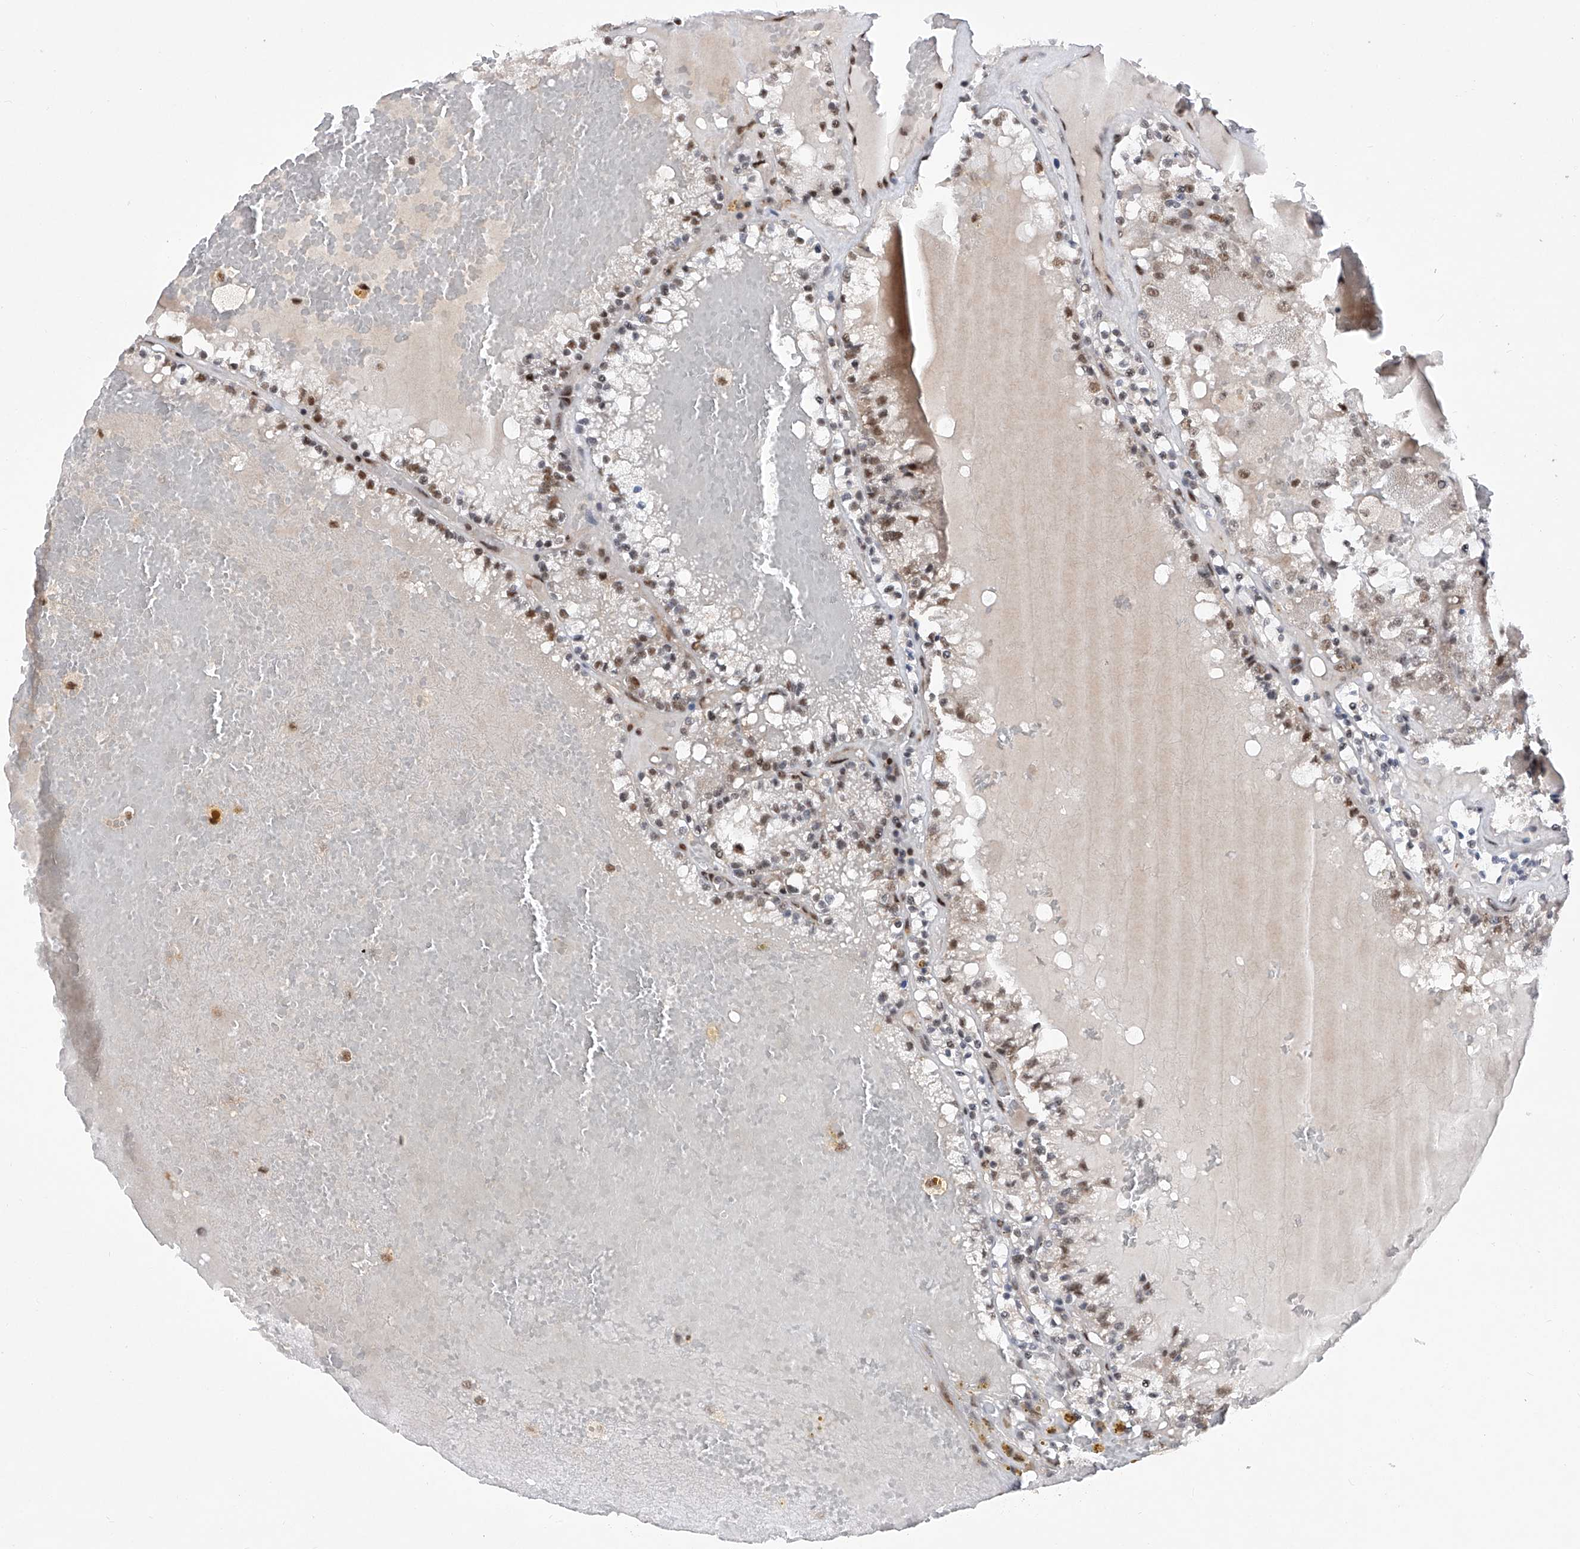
{"staining": {"intensity": "moderate", "quantity": "25%-75%", "location": "nuclear"}, "tissue": "renal cancer", "cell_type": "Tumor cells", "image_type": "cancer", "snomed": [{"axis": "morphology", "description": "Adenocarcinoma, NOS"}, {"axis": "topography", "description": "Kidney"}], "caption": "Immunohistochemical staining of human renal cancer reveals medium levels of moderate nuclear expression in approximately 25%-75% of tumor cells.", "gene": "RAD54L", "patient": {"sex": "female", "age": 56}}